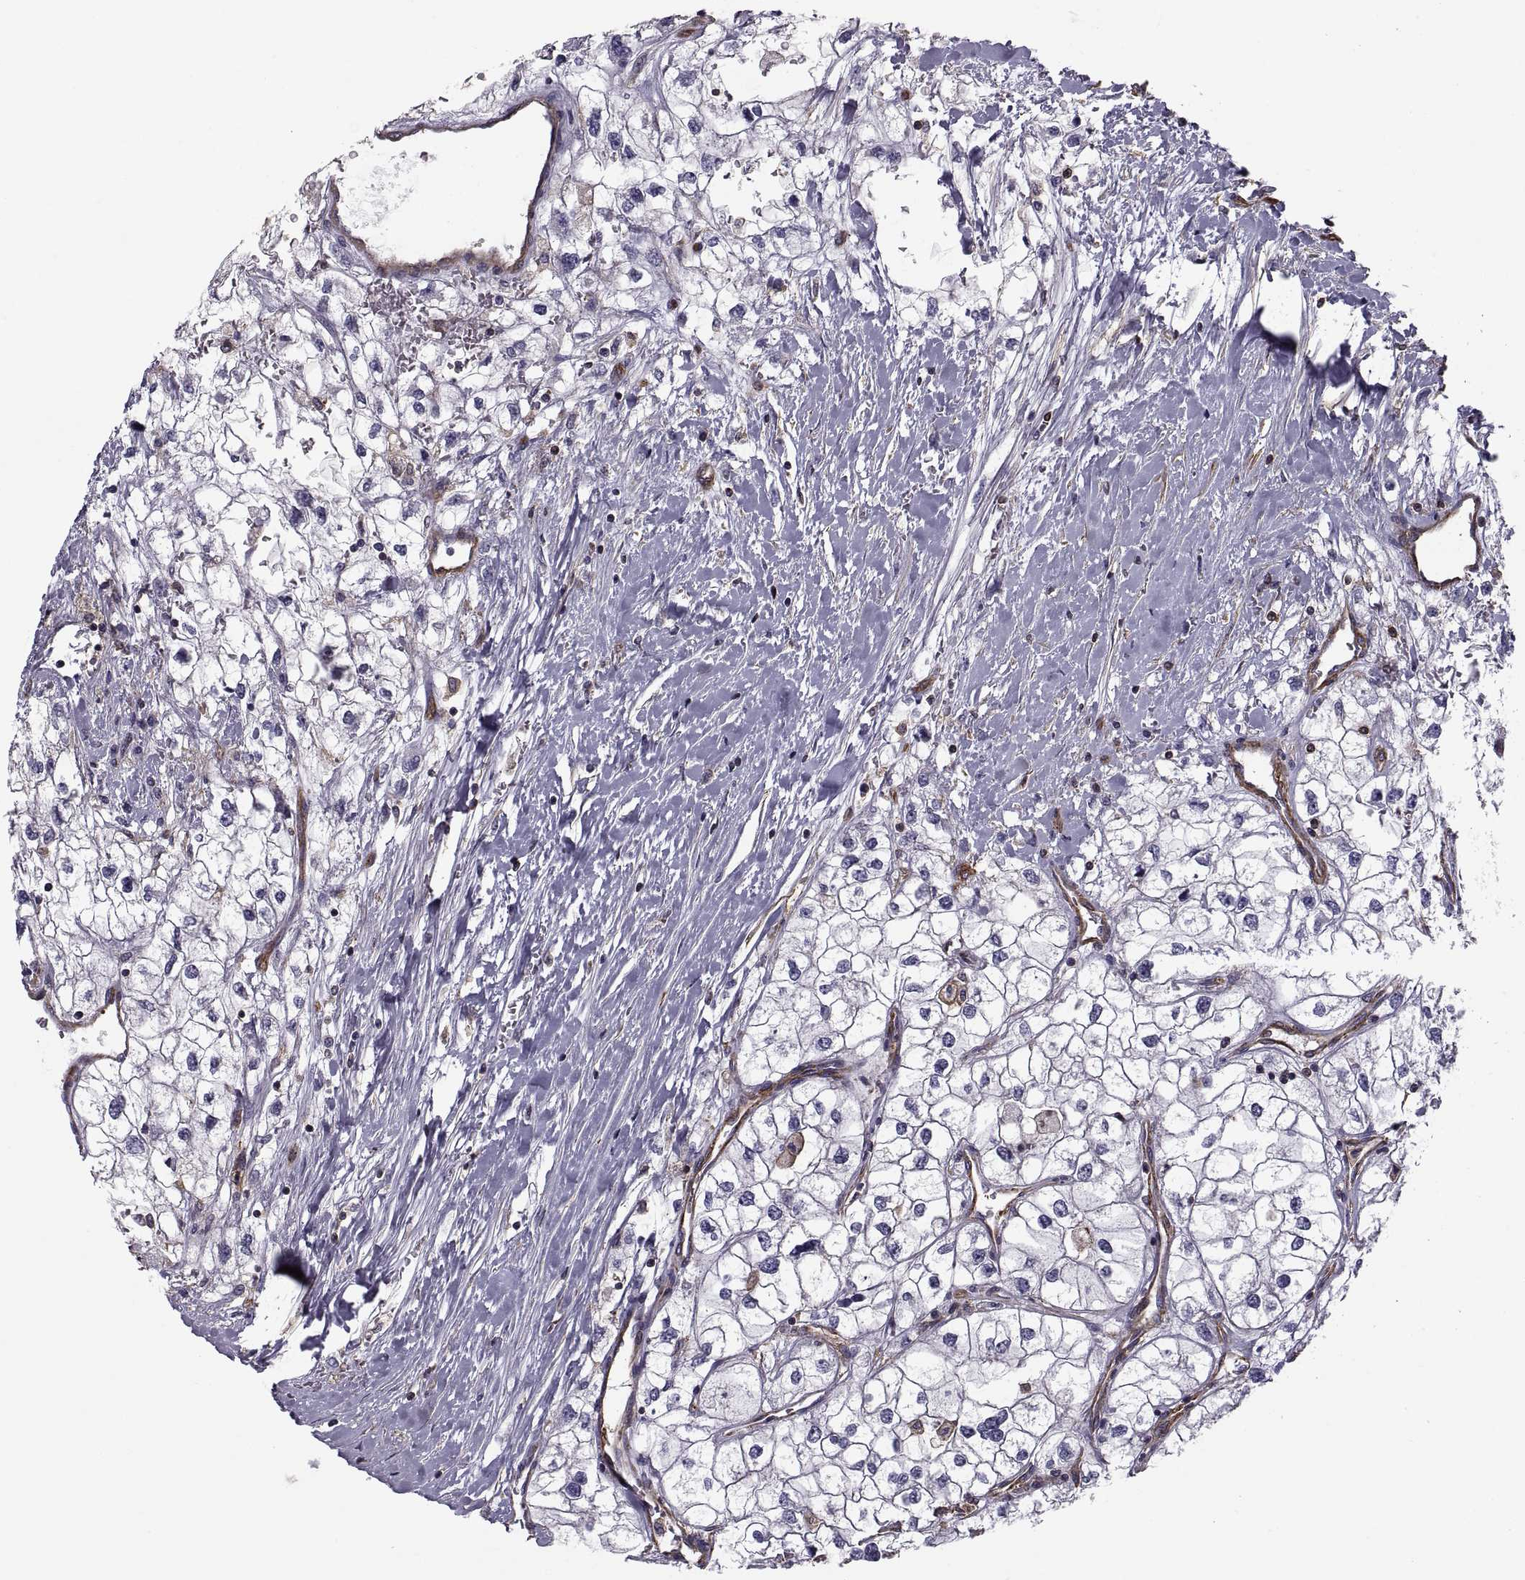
{"staining": {"intensity": "negative", "quantity": "none", "location": "none"}, "tissue": "renal cancer", "cell_type": "Tumor cells", "image_type": "cancer", "snomed": [{"axis": "morphology", "description": "Adenocarcinoma, NOS"}, {"axis": "topography", "description": "Kidney"}], "caption": "DAB (3,3'-diaminobenzidine) immunohistochemical staining of renal cancer reveals no significant positivity in tumor cells. (DAB (3,3'-diaminobenzidine) immunohistochemistry with hematoxylin counter stain).", "gene": "MYH9", "patient": {"sex": "male", "age": 59}}